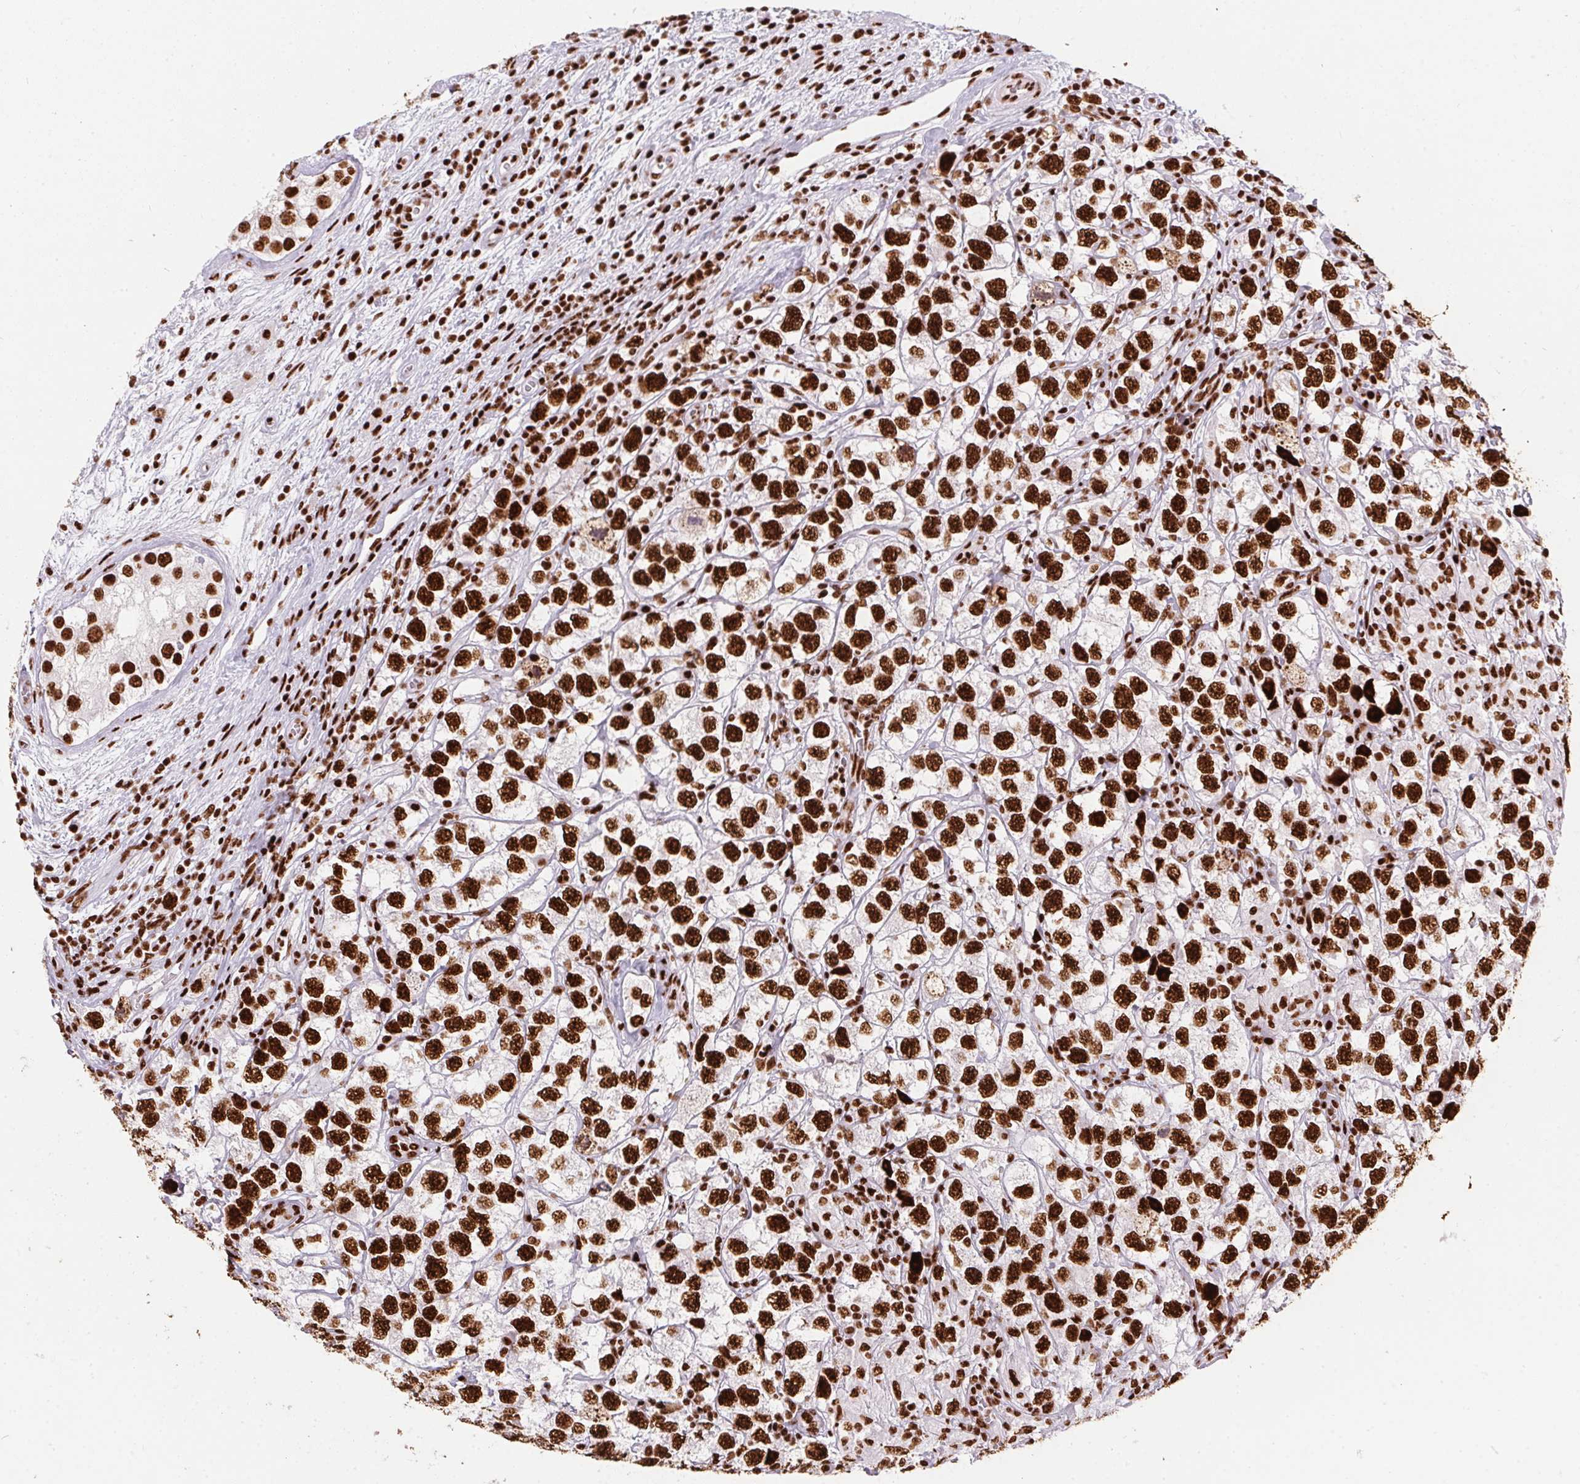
{"staining": {"intensity": "strong", "quantity": ">75%", "location": "nuclear"}, "tissue": "testis cancer", "cell_type": "Tumor cells", "image_type": "cancer", "snomed": [{"axis": "morphology", "description": "Seminoma, NOS"}, {"axis": "topography", "description": "Testis"}], "caption": "Protein expression analysis of seminoma (testis) reveals strong nuclear expression in about >75% of tumor cells. (DAB (3,3'-diaminobenzidine) = brown stain, brightfield microscopy at high magnification).", "gene": "PAGE3", "patient": {"sex": "male", "age": 26}}